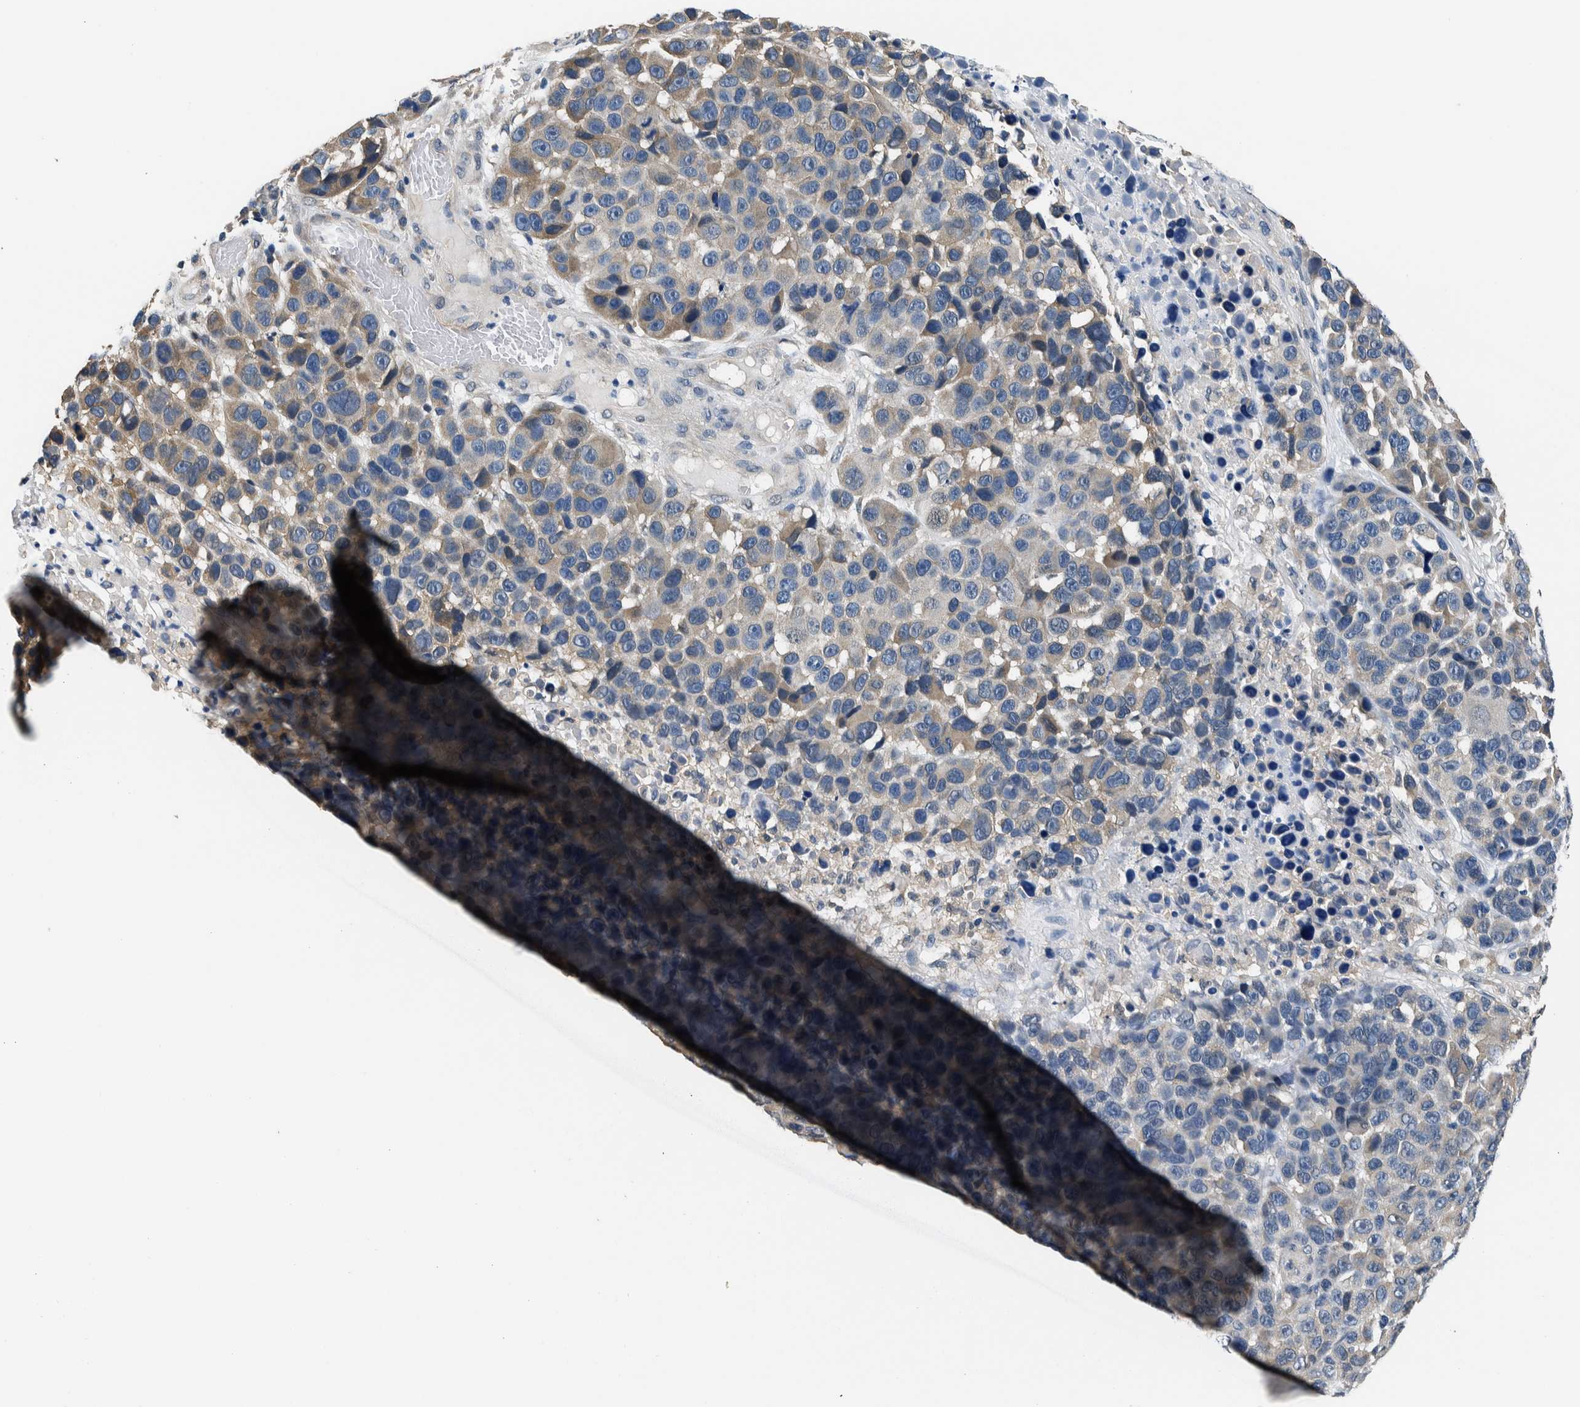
{"staining": {"intensity": "moderate", "quantity": "<25%", "location": "cytoplasmic/membranous"}, "tissue": "melanoma", "cell_type": "Tumor cells", "image_type": "cancer", "snomed": [{"axis": "morphology", "description": "Malignant melanoma, NOS"}, {"axis": "topography", "description": "Skin"}], "caption": "Tumor cells show low levels of moderate cytoplasmic/membranous expression in approximately <25% of cells in human melanoma.", "gene": "NIBAN2", "patient": {"sex": "male", "age": 53}}